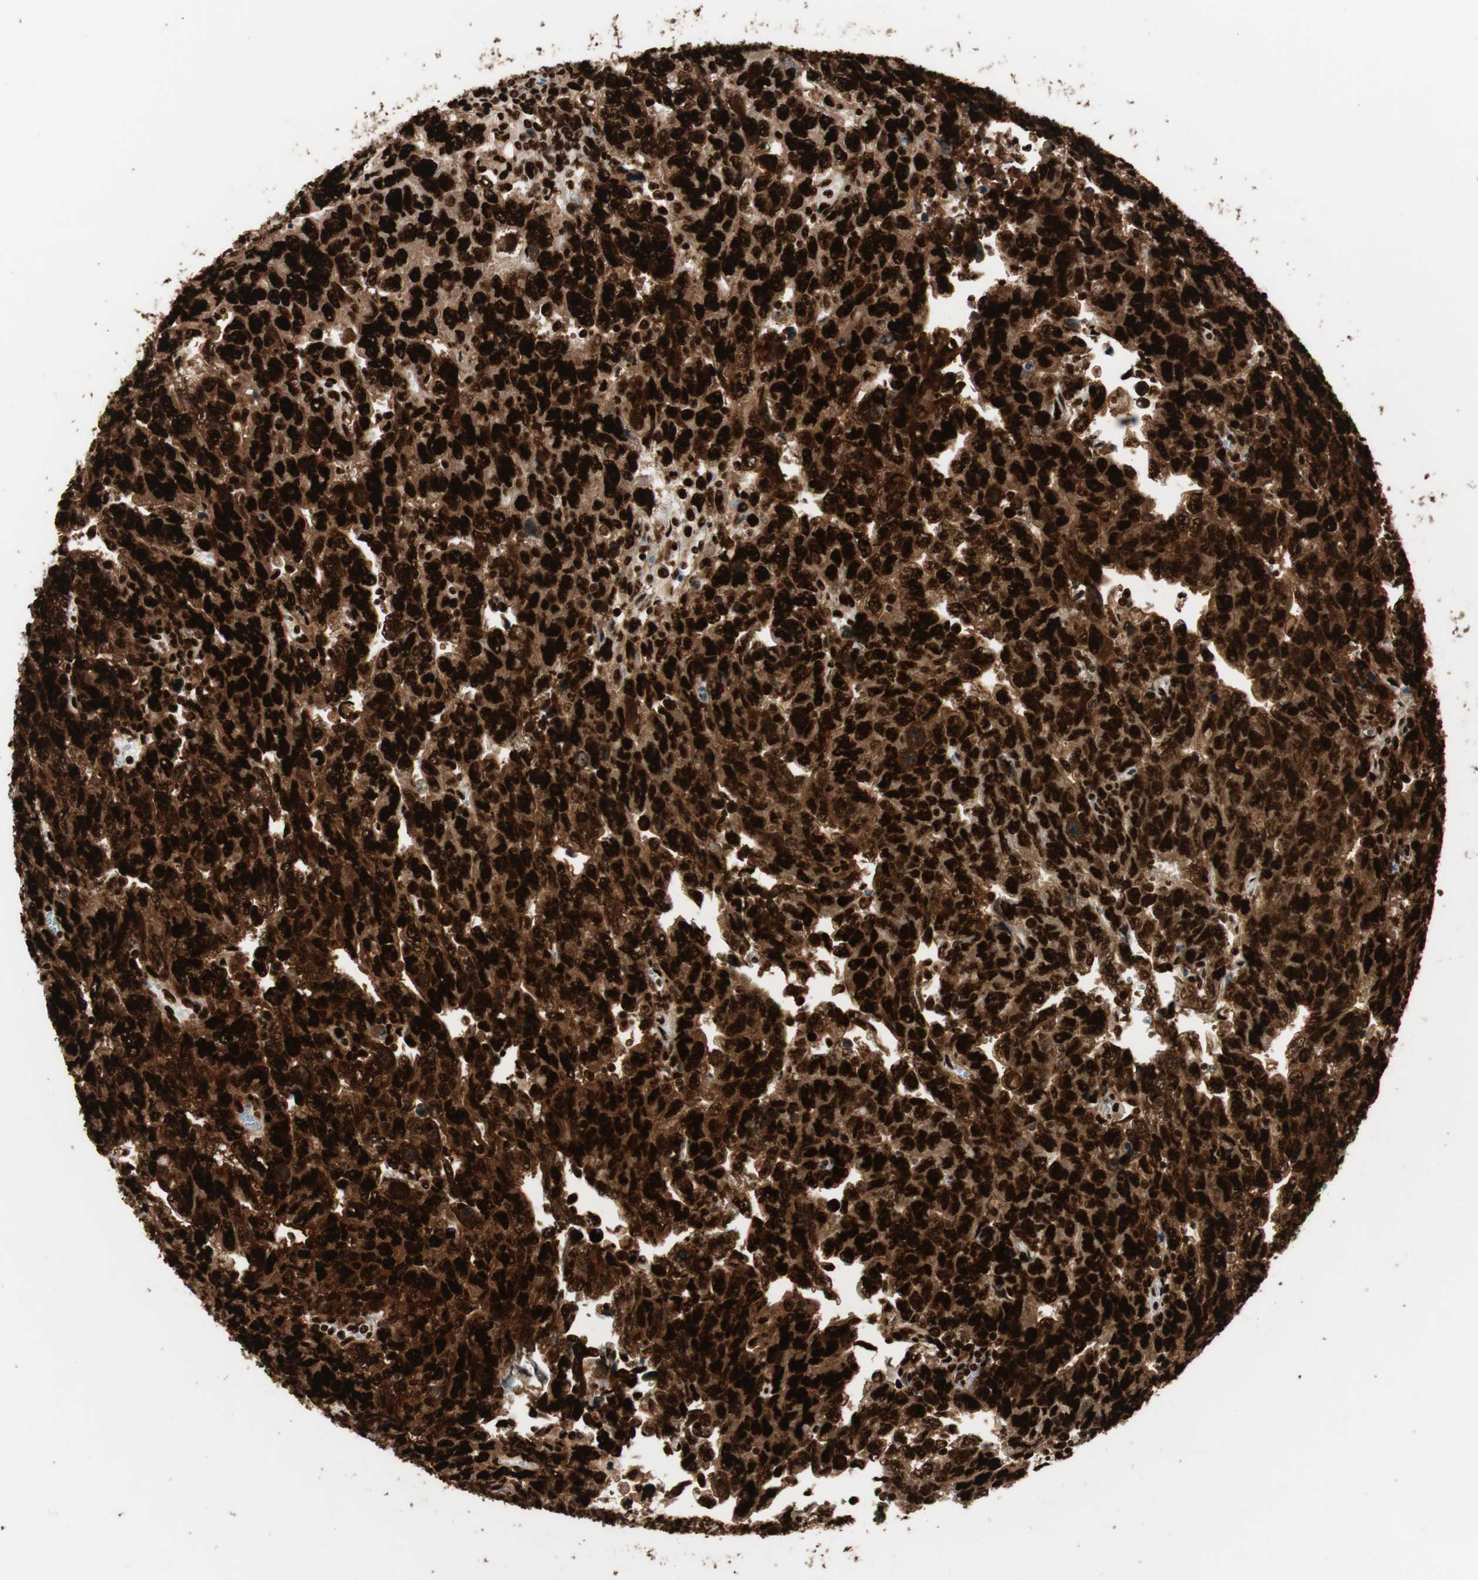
{"staining": {"intensity": "strong", "quantity": ">75%", "location": "cytoplasmic/membranous,nuclear"}, "tissue": "testis cancer", "cell_type": "Tumor cells", "image_type": "cancer", "snomed": [{"axis": "morphology", "description": "Carcinoma, Embryonal, NOS"}, {"axis": "topography", "description": "Testis"}], "caption": "Testis cancer (embryonal carcinoma) stained for a protein demonstrates strong cytoplasmic/membranous and nuclear positivity in tumor cells.", "gene": "PSME3", "patient": {"sex": "male", "age": 28}}